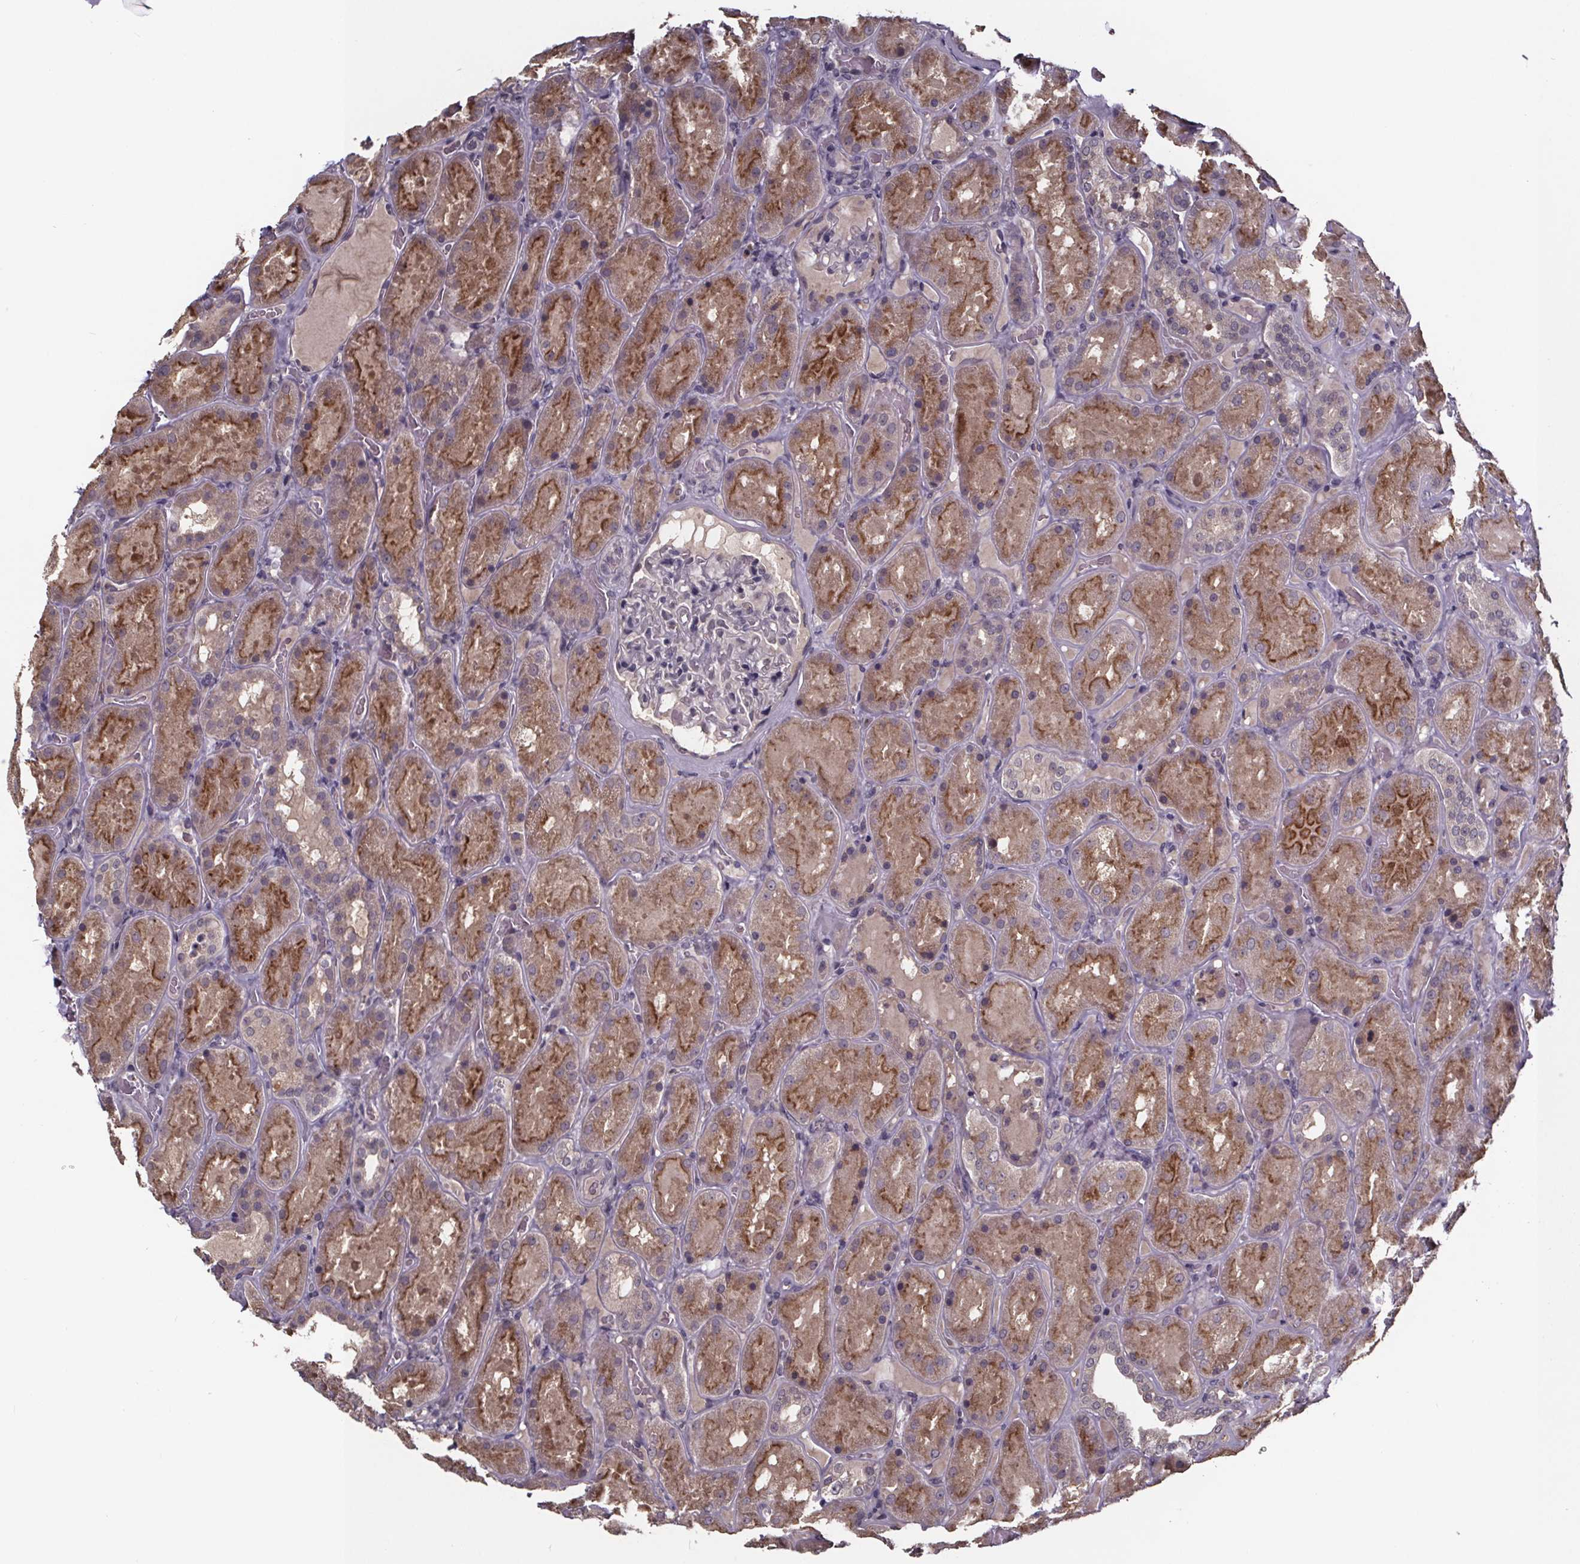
{"staining": {"intensity": "negative", "quantity": "none", "location": "none"}, "tissue": "kidney", "cell_type": "Cells in glomeruli", "image_type": "normal", "snomed": [{"axis": "morphology", "description": "Normal tissue, NOS"}, {"axis": "topography", "description": "Kidney"}], "caption": "High power microscopy micrograph of an IHC micrograph of normal kidney, revealing no significant staining in cells in glomeruli.", "gene": "SMIM1", "patient": {"sex": "male", "age": 73}}